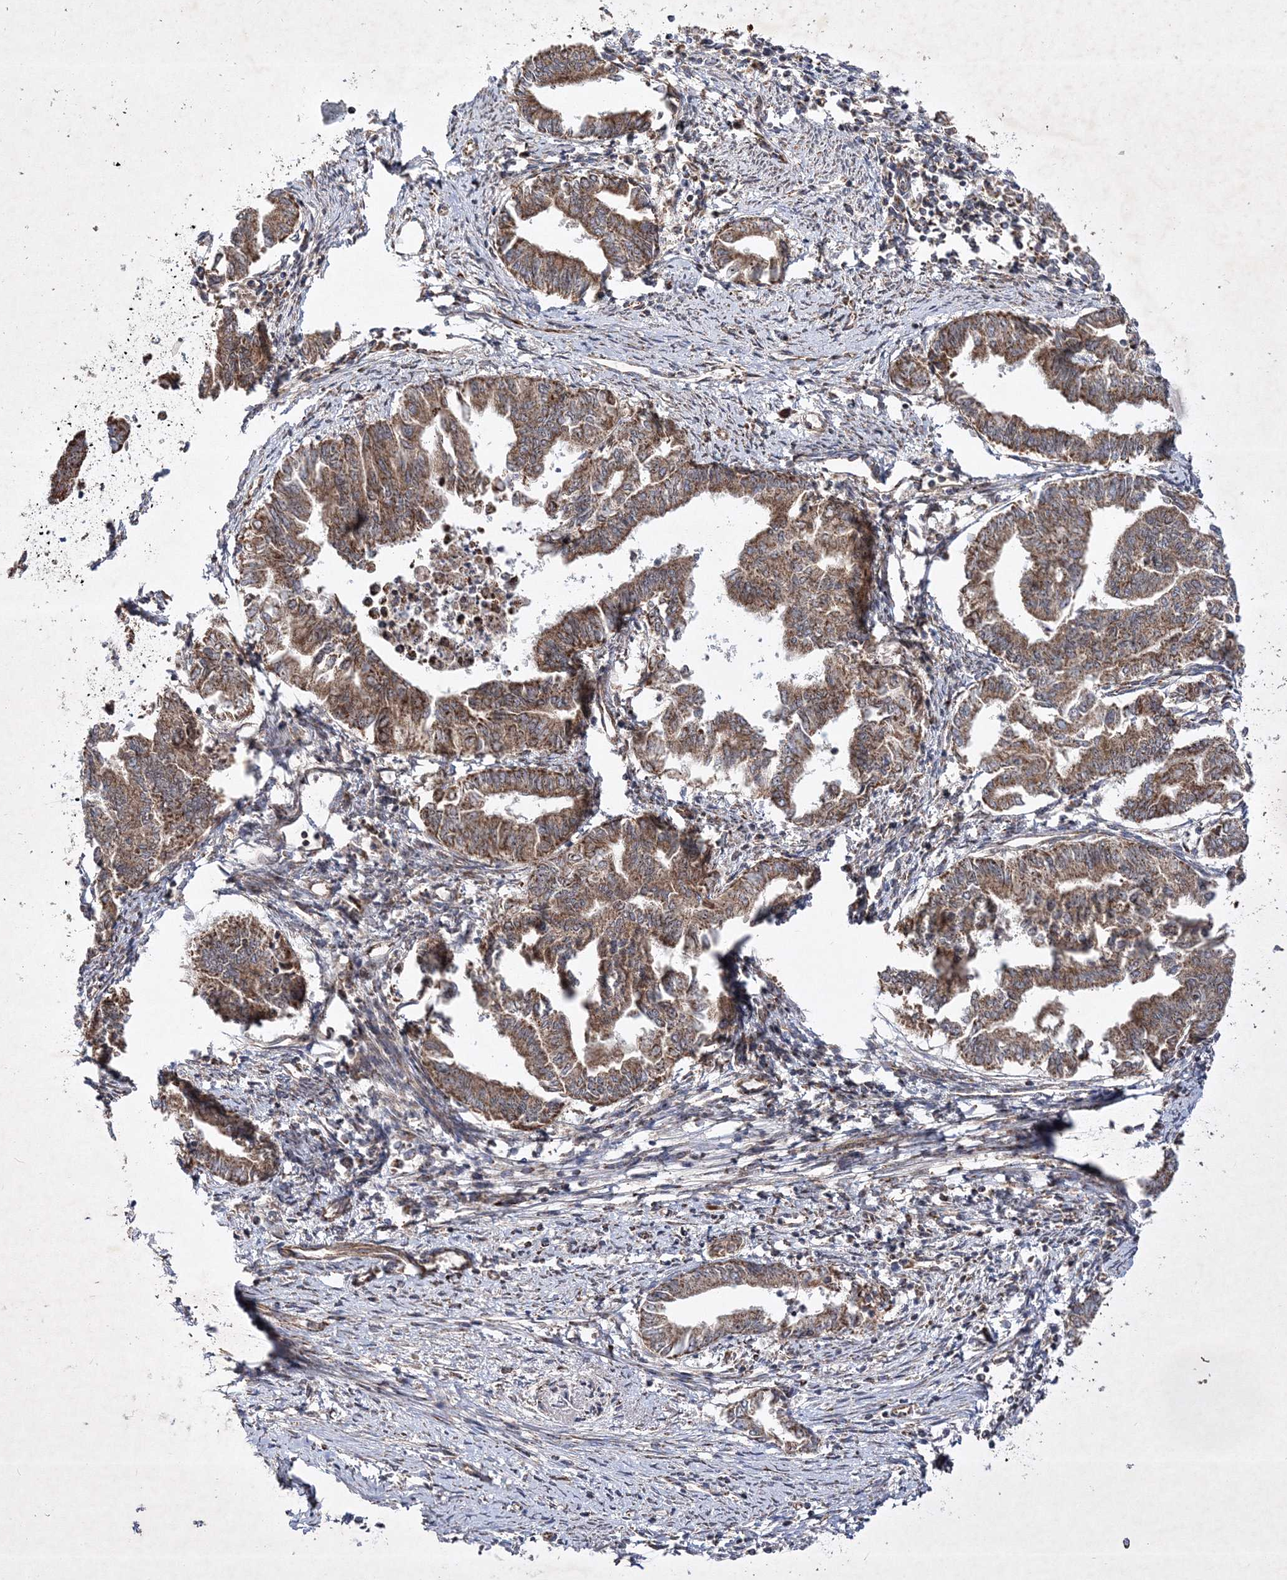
{"staining": {"intensity": "moderate", "quantity": ">75%", "location": "cytoplasmic/membranous"}, "tissue": "endometrial cancer", "cell_type": "Tumor cells", "image_type": "cancer", "snomed": [{"axis": "morphology", "description": "Adenocarcinoma, NOS"}, {"axis": "topography", "description": "Endometrium"}], "caption": "This photomicrograph demonstrates IHC staining of human adenocarcinoma (endometrial), with medium moderate cytoplasmic/membranous expression in approximately >75% of tumor cells.", "gene": "SCRN3", "patient": {"sex": "female", "age": 79}}